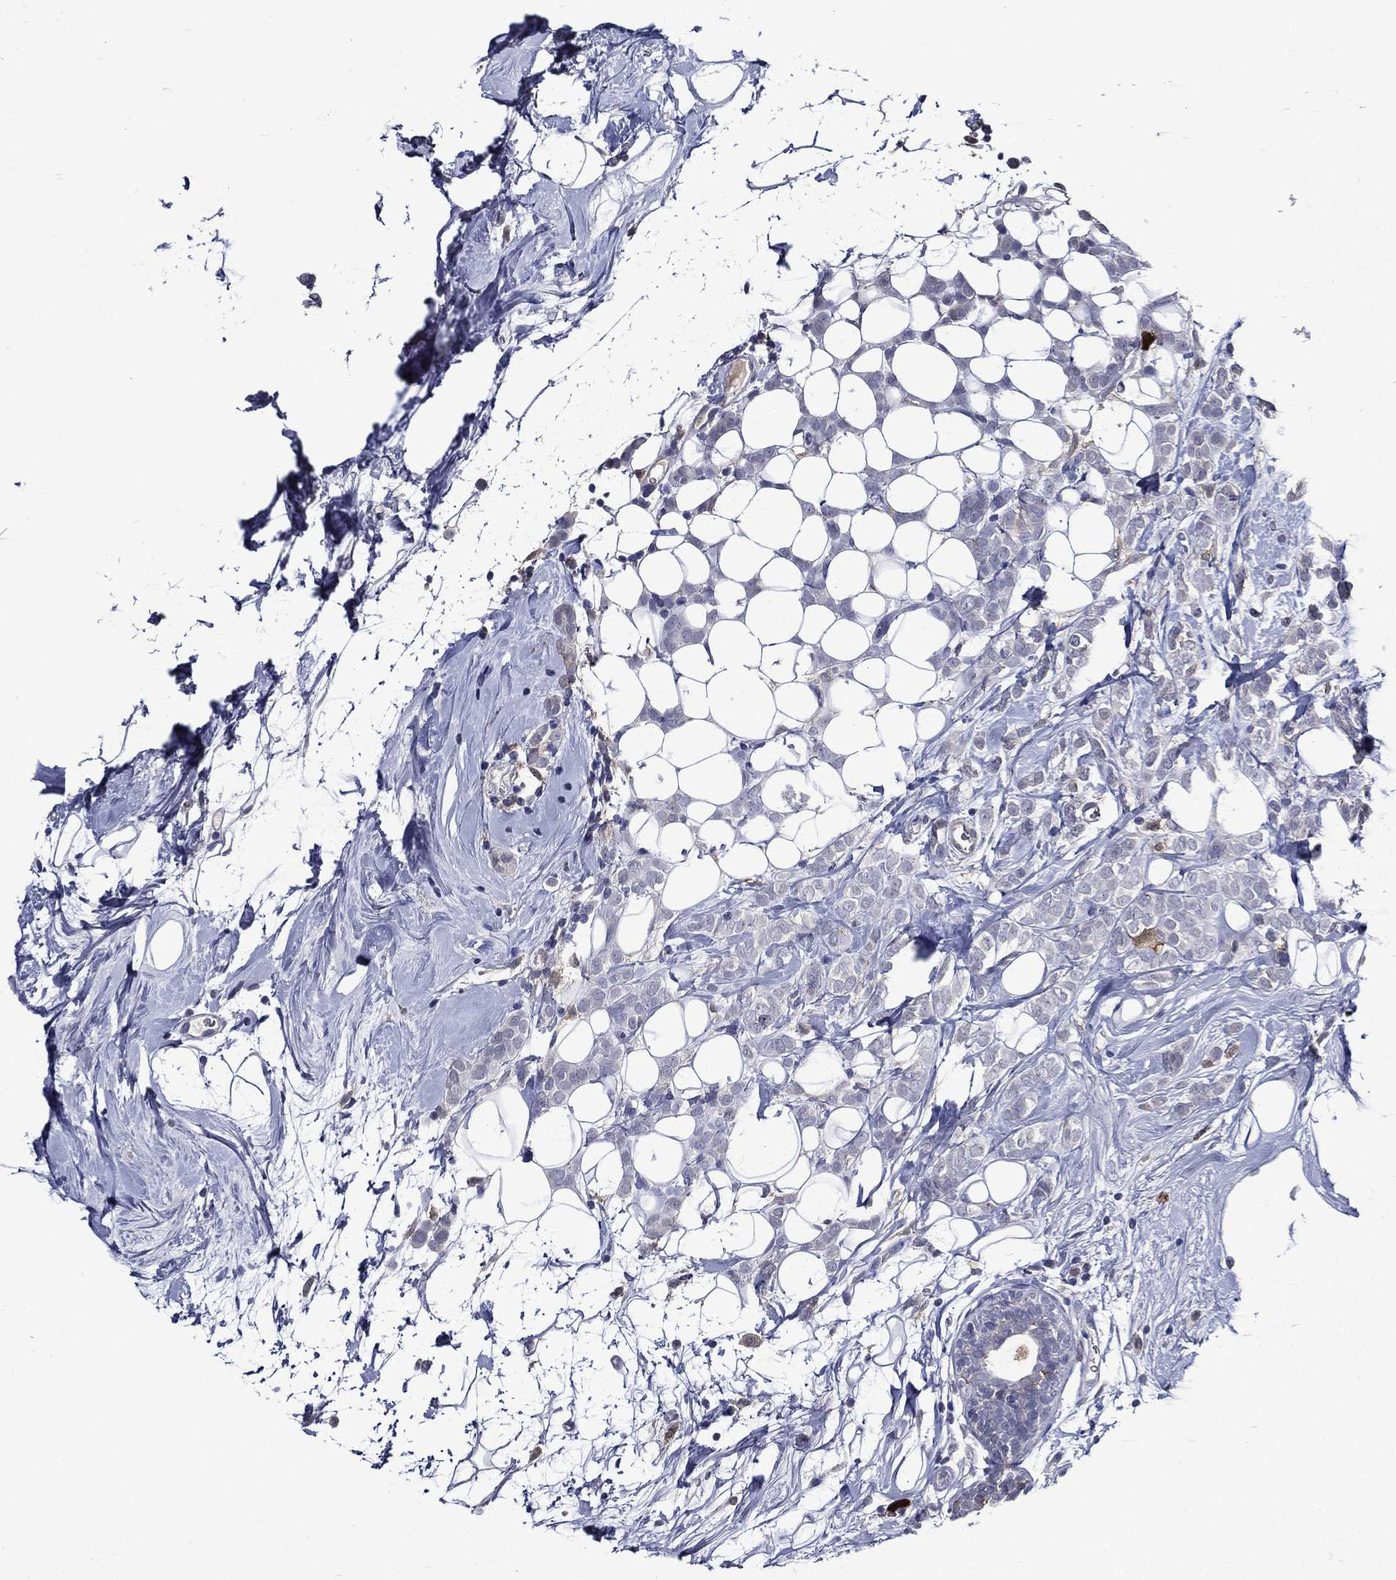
{"staining": {"intensity": "negative", "quantity": "none", "location": "none"}, "tissue": "breast cancer", "cell_type": "Tumor cells", "image_type": "cancer", "snomed": [{"axis": "morphology", "description": "Lobular carcinoma"}, {"axis": "topography", "description": "Breast"}], "caption": "Breast lobular carcinoma stained for a protein using immunohistochemistry (IHC) displays no expression tumor cells.", "gene": "GPR171", "patient": {"sex": "female", "age": 49}}